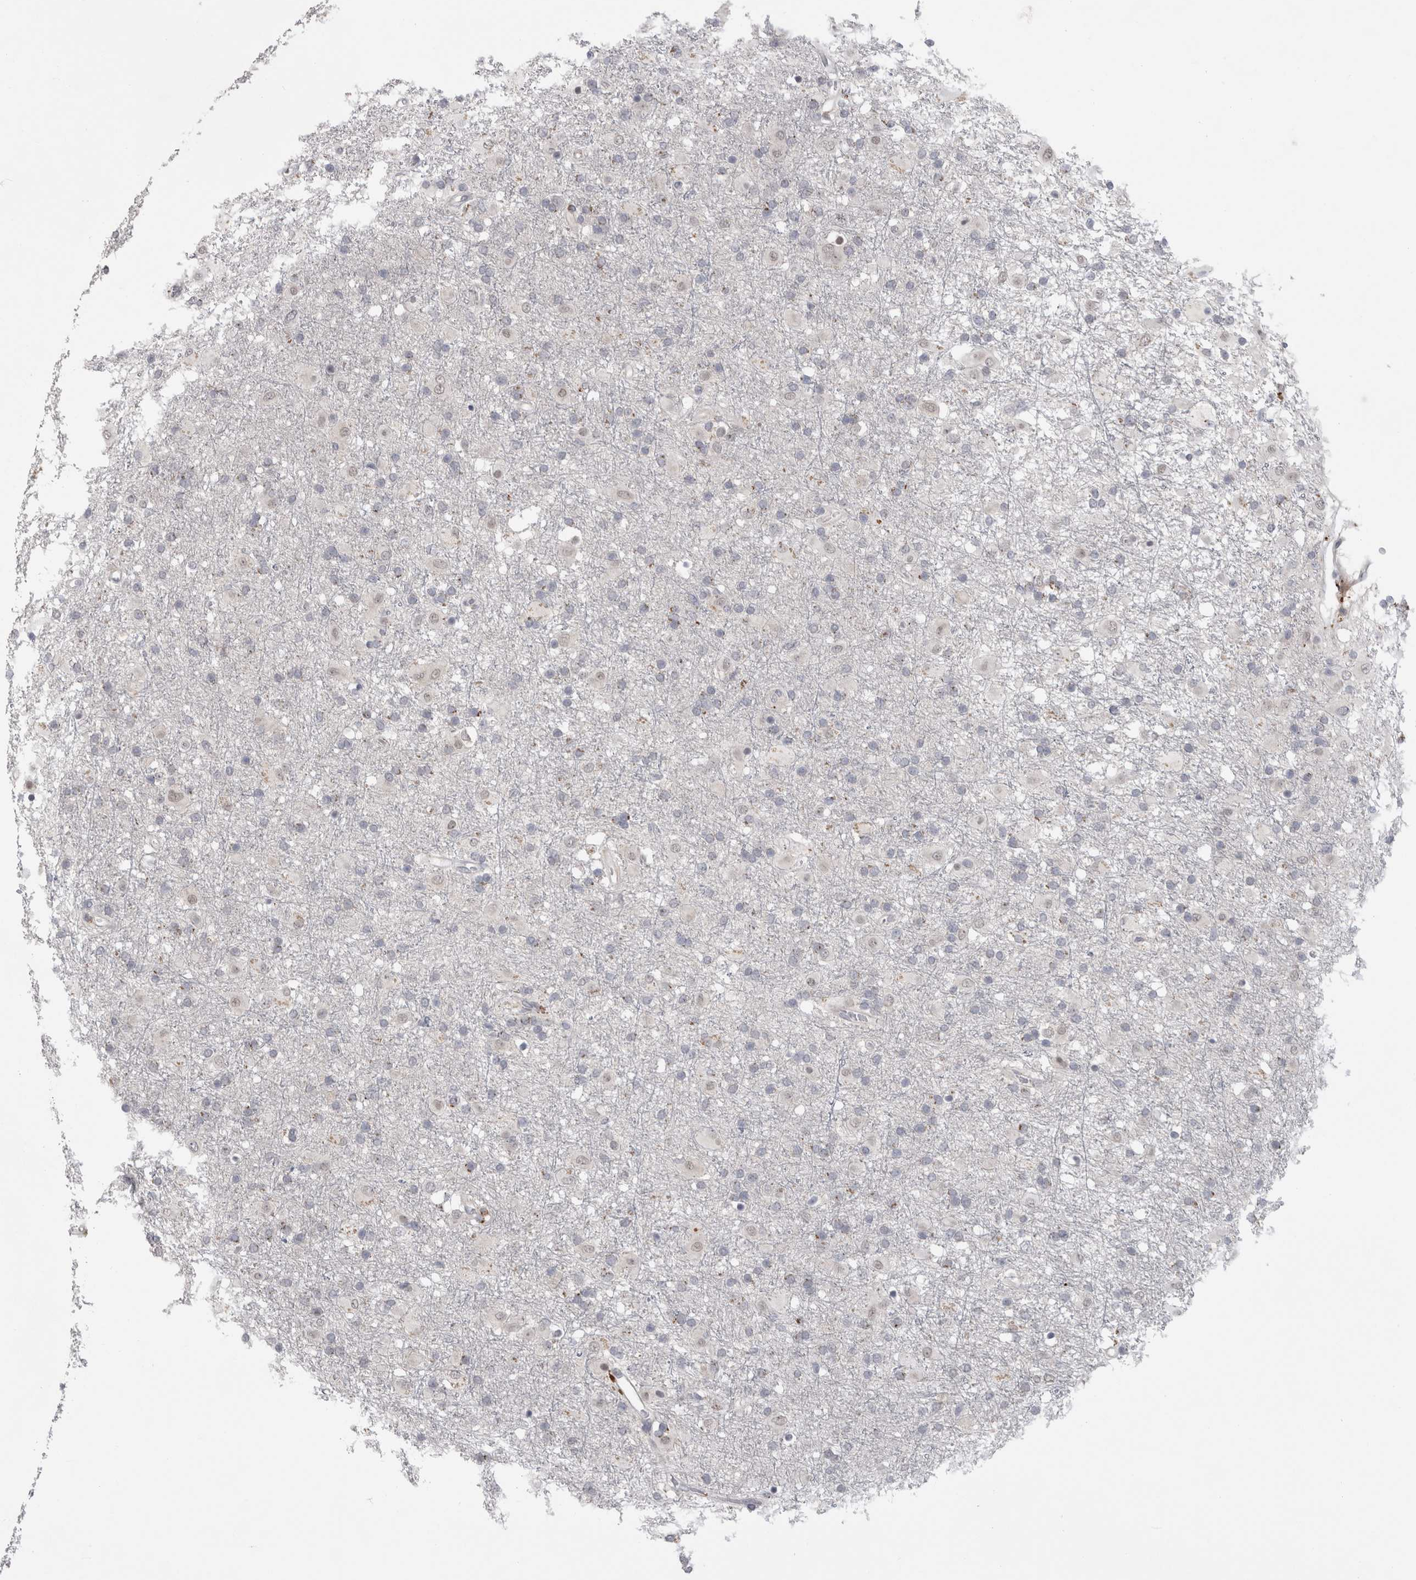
{"staining": {"intensity": "negative", "quantity": "none", "location": "none"}, "tissue": "glioma", "cell_type": "Tumor cells", "image_type": "cancer", "snomed": [{"axis": "morphology", "description": "Glioma, malignant, Low grade"}, {"axis": "topography", "description": "Brain"}], "caption": "Malignant low-grade glioma stained for a protein using IHC exhibits no positivity tumor cells.", "gene": "MTBP", "patient": {"sex": "male", "age": 65}}